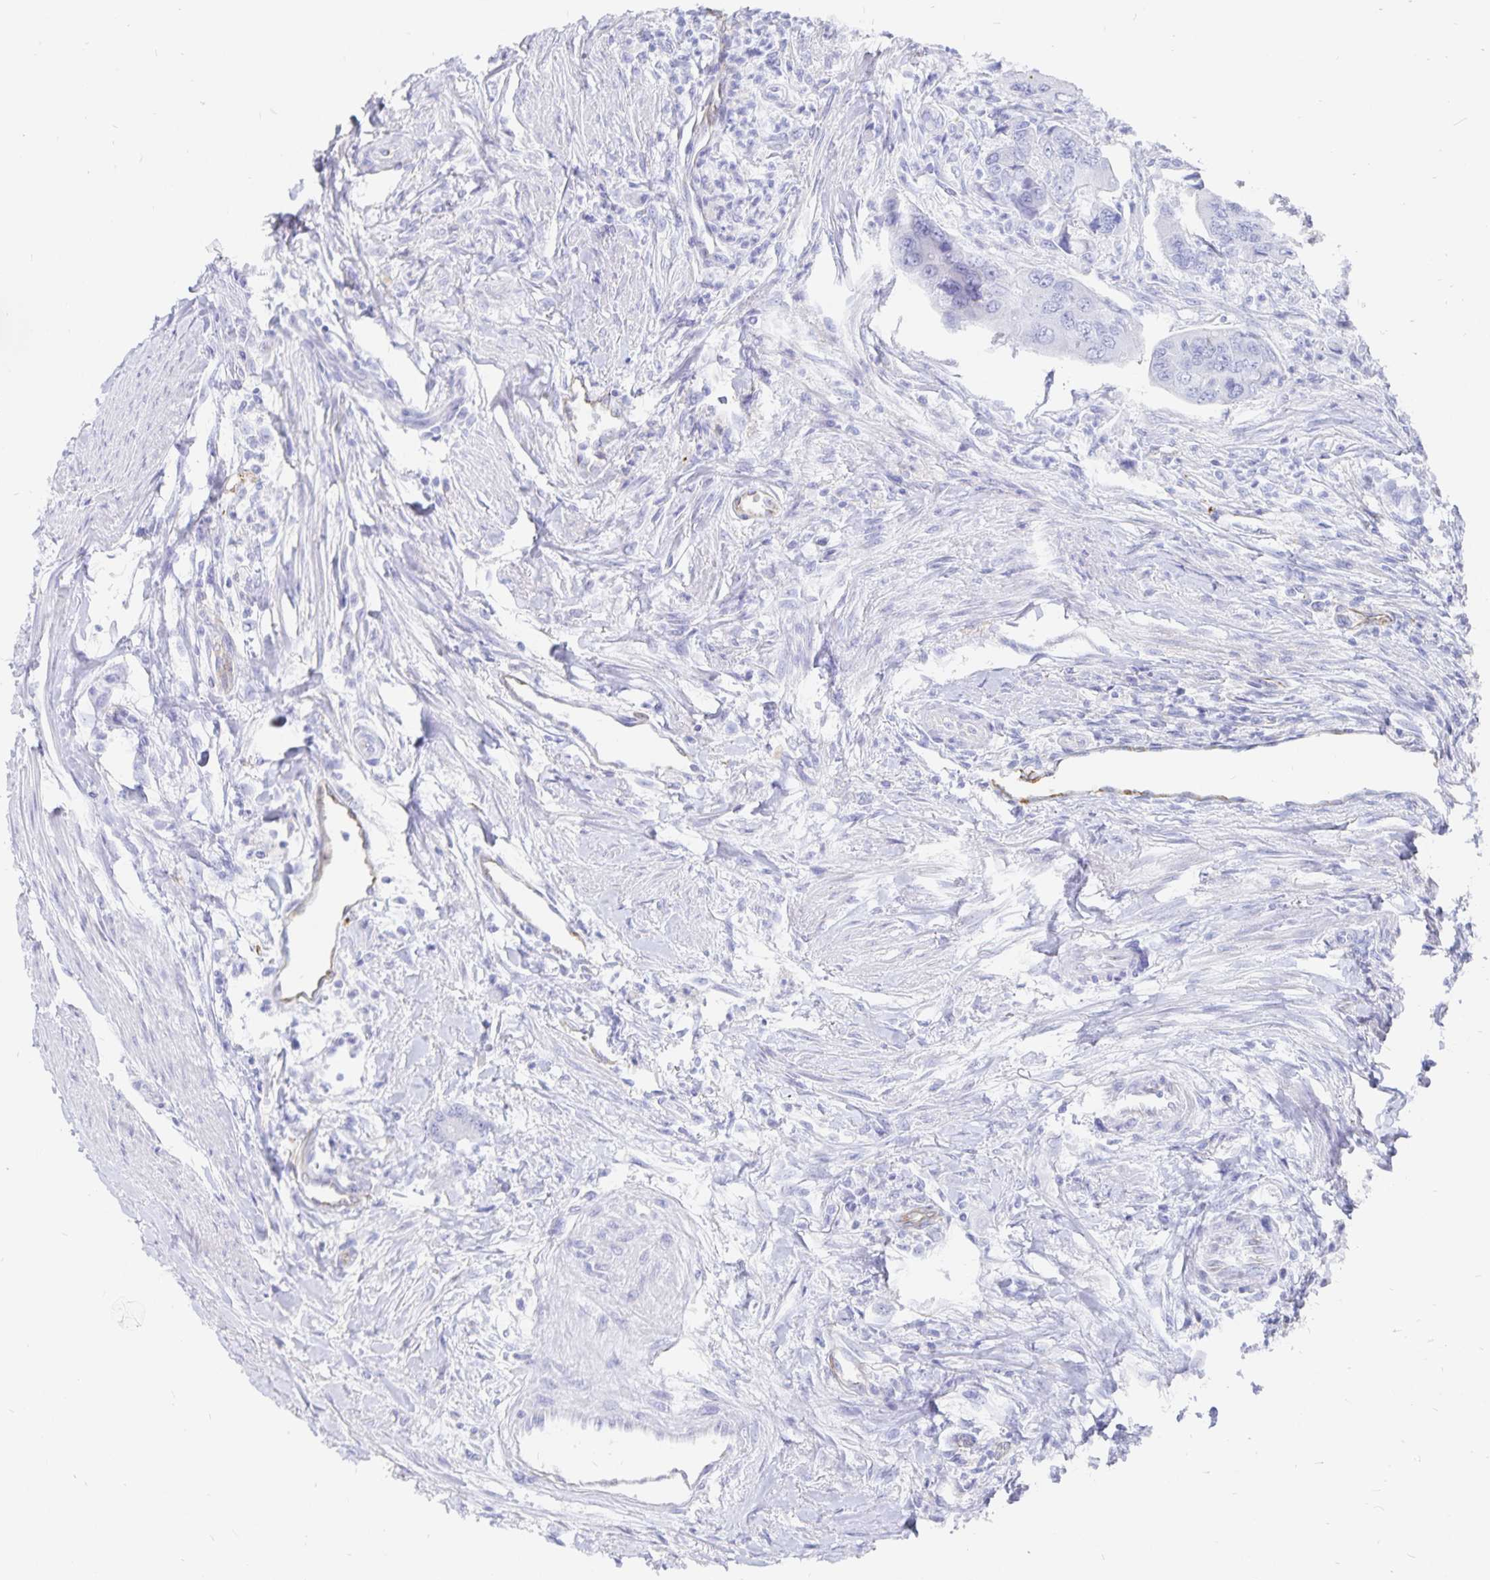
{"staining": {"intensity": "negative", "quantity": "none", "location": "none"}, "tissue": "colorectal cancer", "cell_type": "Tumor cells", "image_type": "cancer", "snomed": [{"axis": "morphology", "description": "Adenocarcinoma, NOS"}, {"axis": "topography", "description": "Colon"}], "caption": "Human colorectal adenocarcinoma stained for a protein using immunohistochemistry displays no expression in tumor cells.", "gene": "INSL5", "patient": {"sex": "female", "age": 67}}